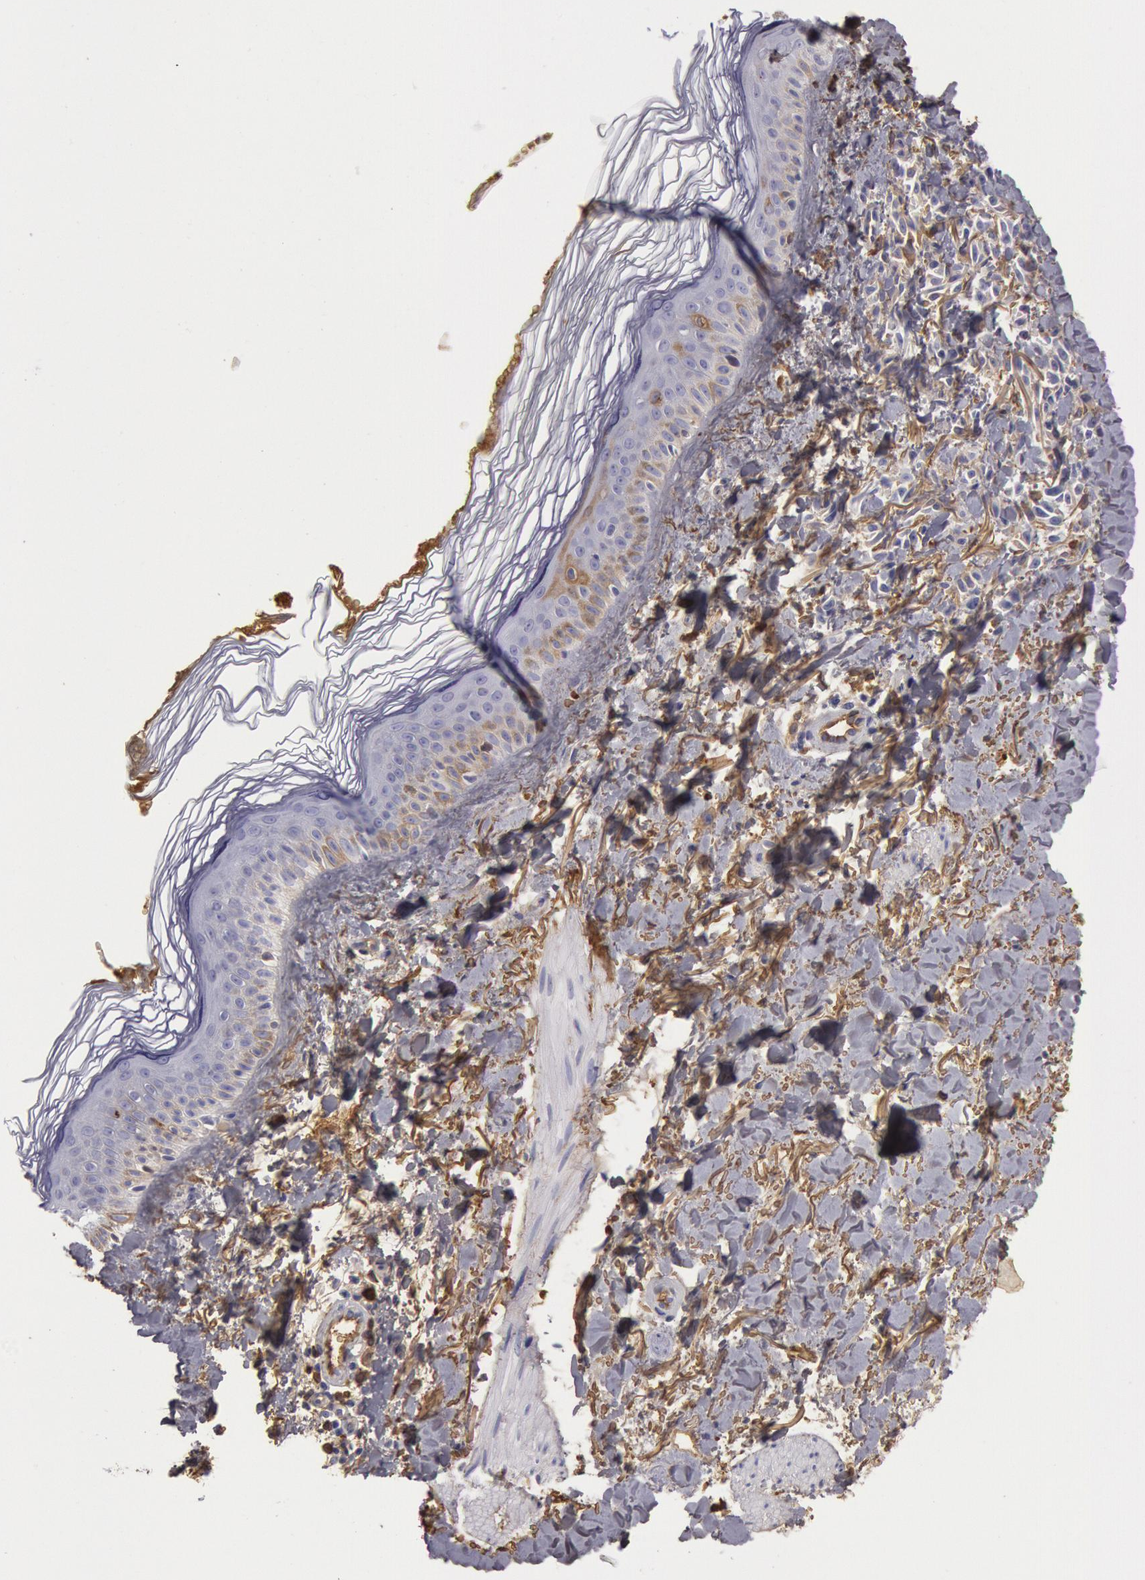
{"staining": {"intensity": "moderate", "quantity": "25%-75%", "location": "cytoplasmic/membranous"}, "tissue": "melanoma", "cell_type": "Tumor cells", "image_type": "cancer", "snomed": [{"axis": "morphology", "description": "Malignant melanoma, NOS"}, {"axis": "topography", "description": "Skin"}], "caption": "Tumor cells reveal medium levels of moderate cytoplasmic/membranous staining in about 25%-75% of cells in malignant melanoma.", "gene": "IGHG1", "patient": {"sex": "female", "age": 73}}